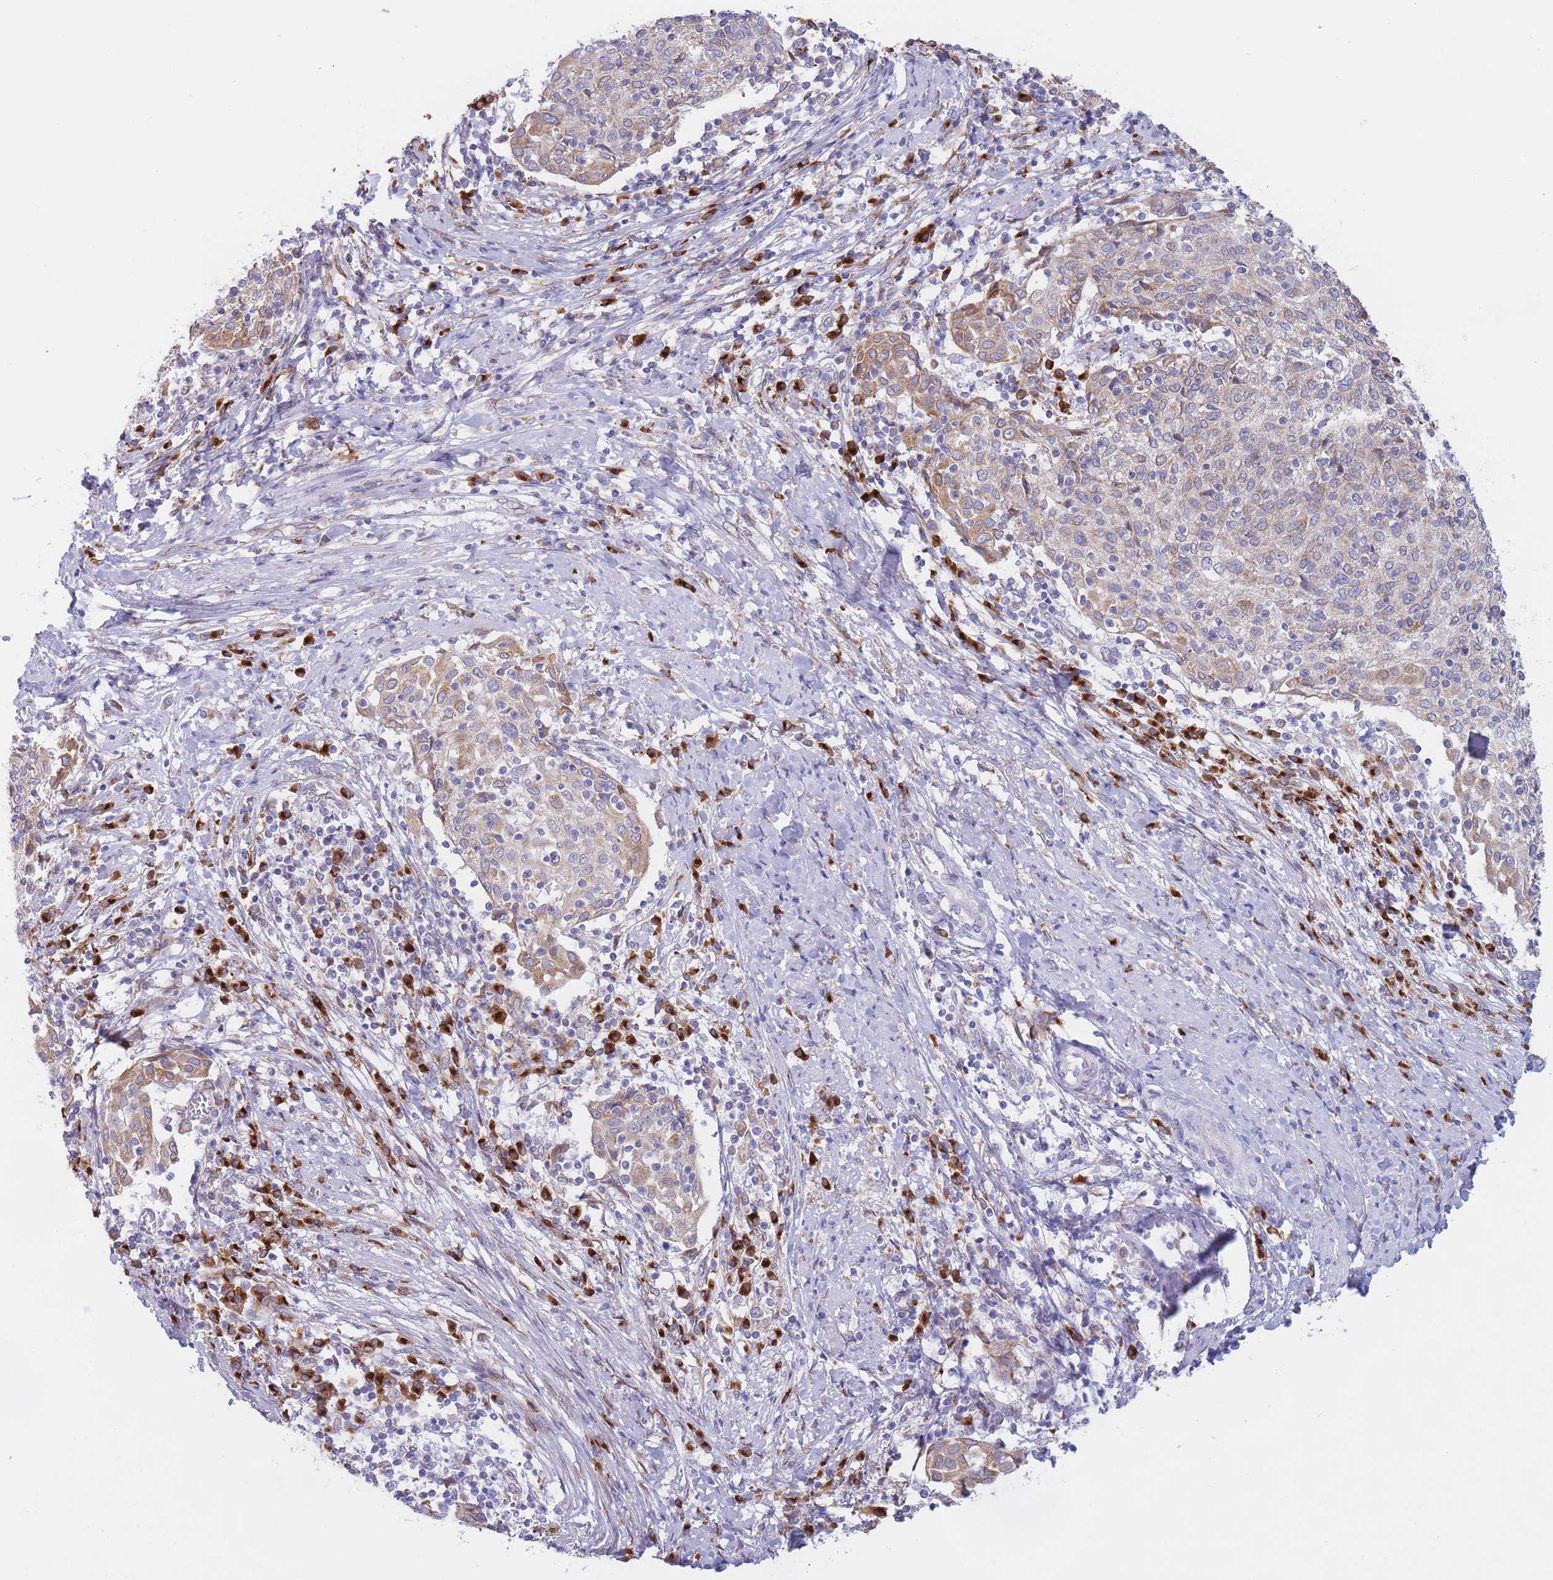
{"staining": {"intensity": "moderate", "quantity": "25%-75%", "location": "cytoplasmic/membranous"}, "tissue": "cervical cancer", "cell_type": "Tumor cells", "image_type": "cancer", "snomed": [{"axis": "morphology", "description": "Squamous cell carcinoma, NOS"}, {"axis": "topography", "description": "Cervix"}], "caption": "Immunohistochemical staining of cervical cancer (squamous cell carcinoma) exhibits medium levels of moderate cytoplasmic/membranous protein positivity in about 25%-75% of tumor cells. (DAB (3,3'-diaminobenzidine) IHC, brown staining for protein, blue staining for nuclei).", "gene": "MRPL30", "patient": {"sex": "female", "age": 52}}